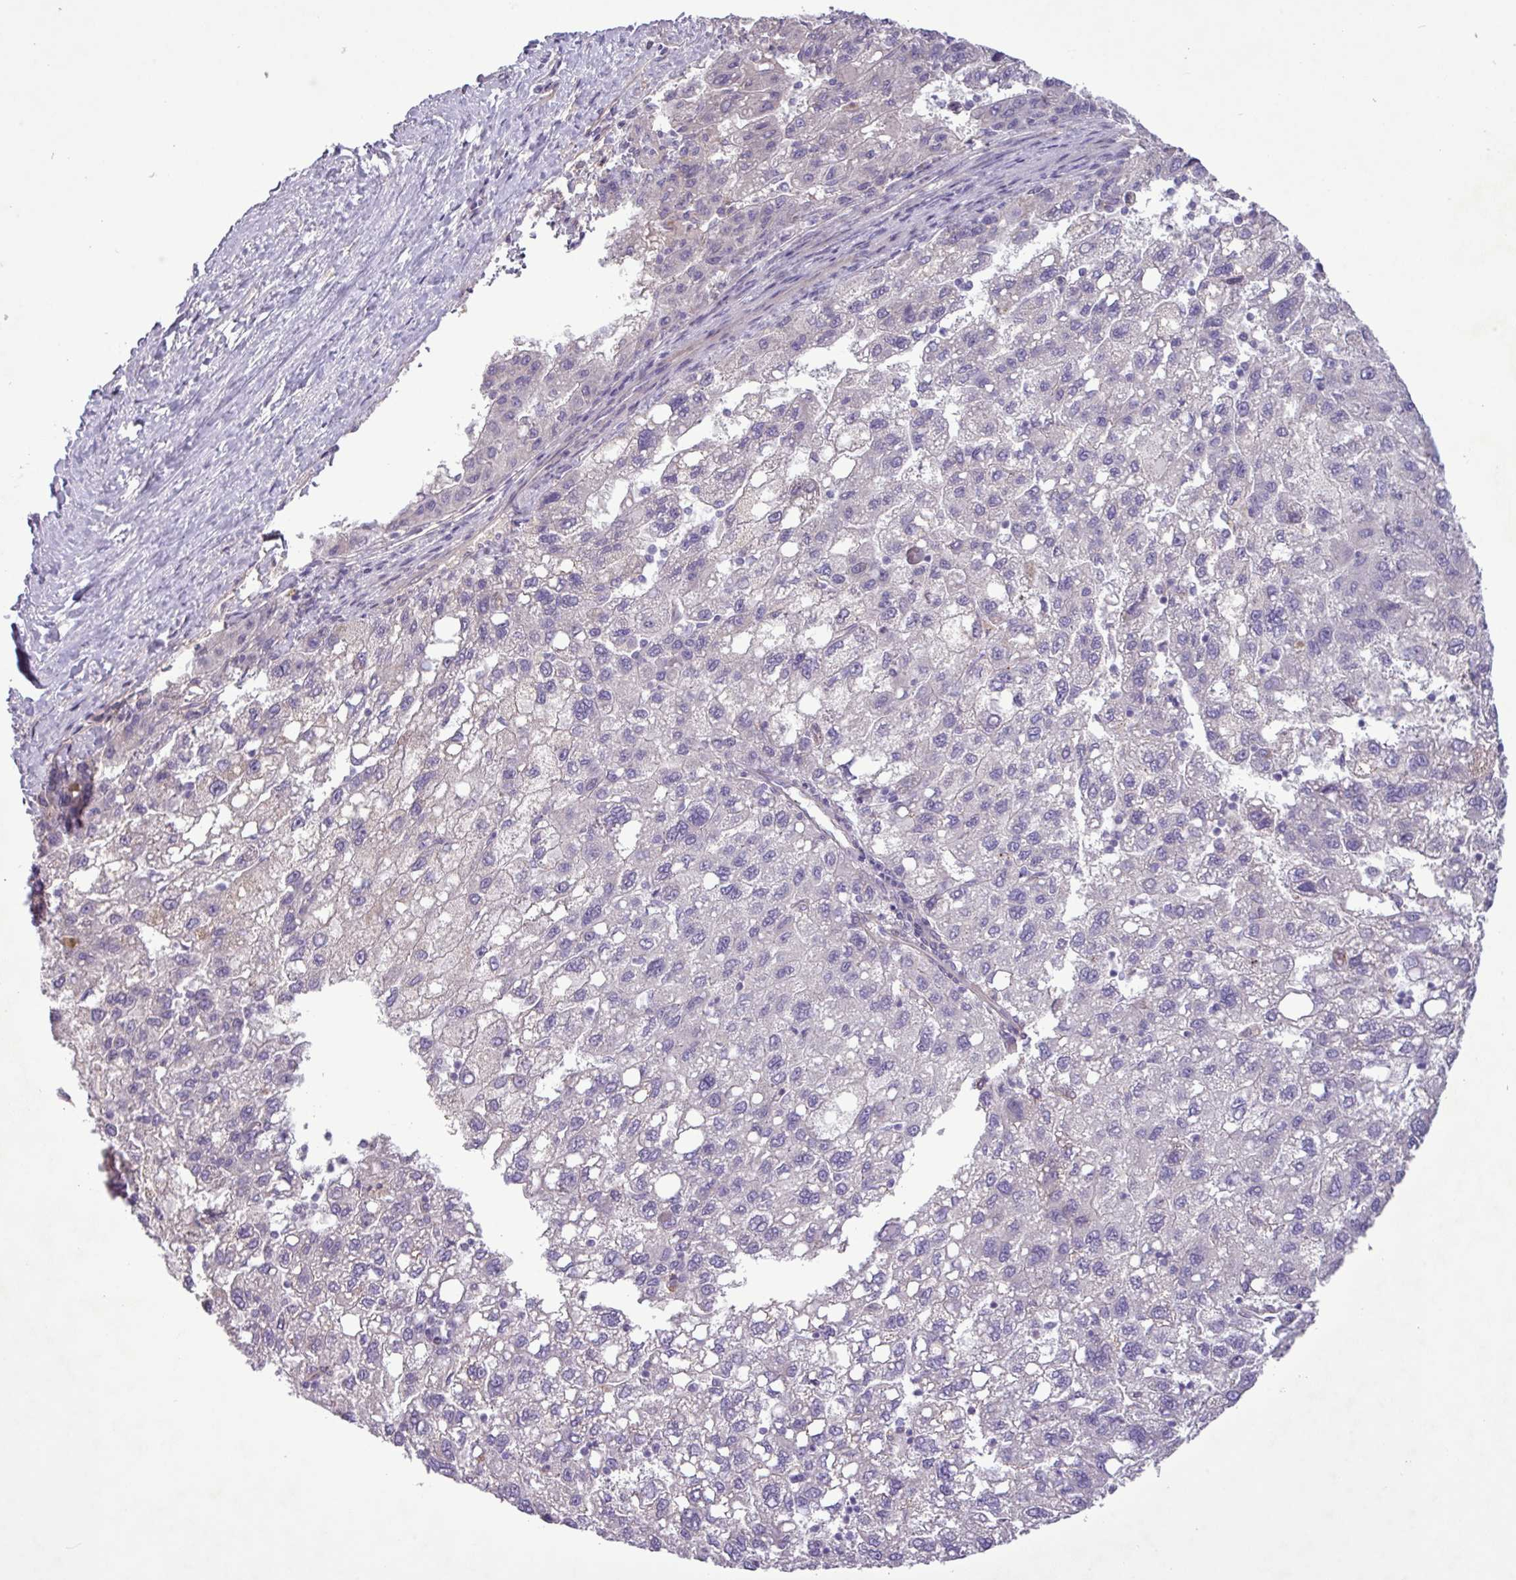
{"staining": {"intensity": "negative", "quantity": "none", "location": "none"}, "tissue": "liver cancer", "cell_type": "Tumor cells", "image_type": "cancer", "snomed": [{"axis": "morphology", "description": "Carcinoma, Hepatocellular, NOS"}, {"axis": "topography", "description": "Liver"}], "caption": "A photomicrograph of liver cancer (hepatocellular carcinoma) stained for a protein reveals no brown staining in tumor cells.", "gene": "CD248", "patient": {"sex": "female", "age": 82}}